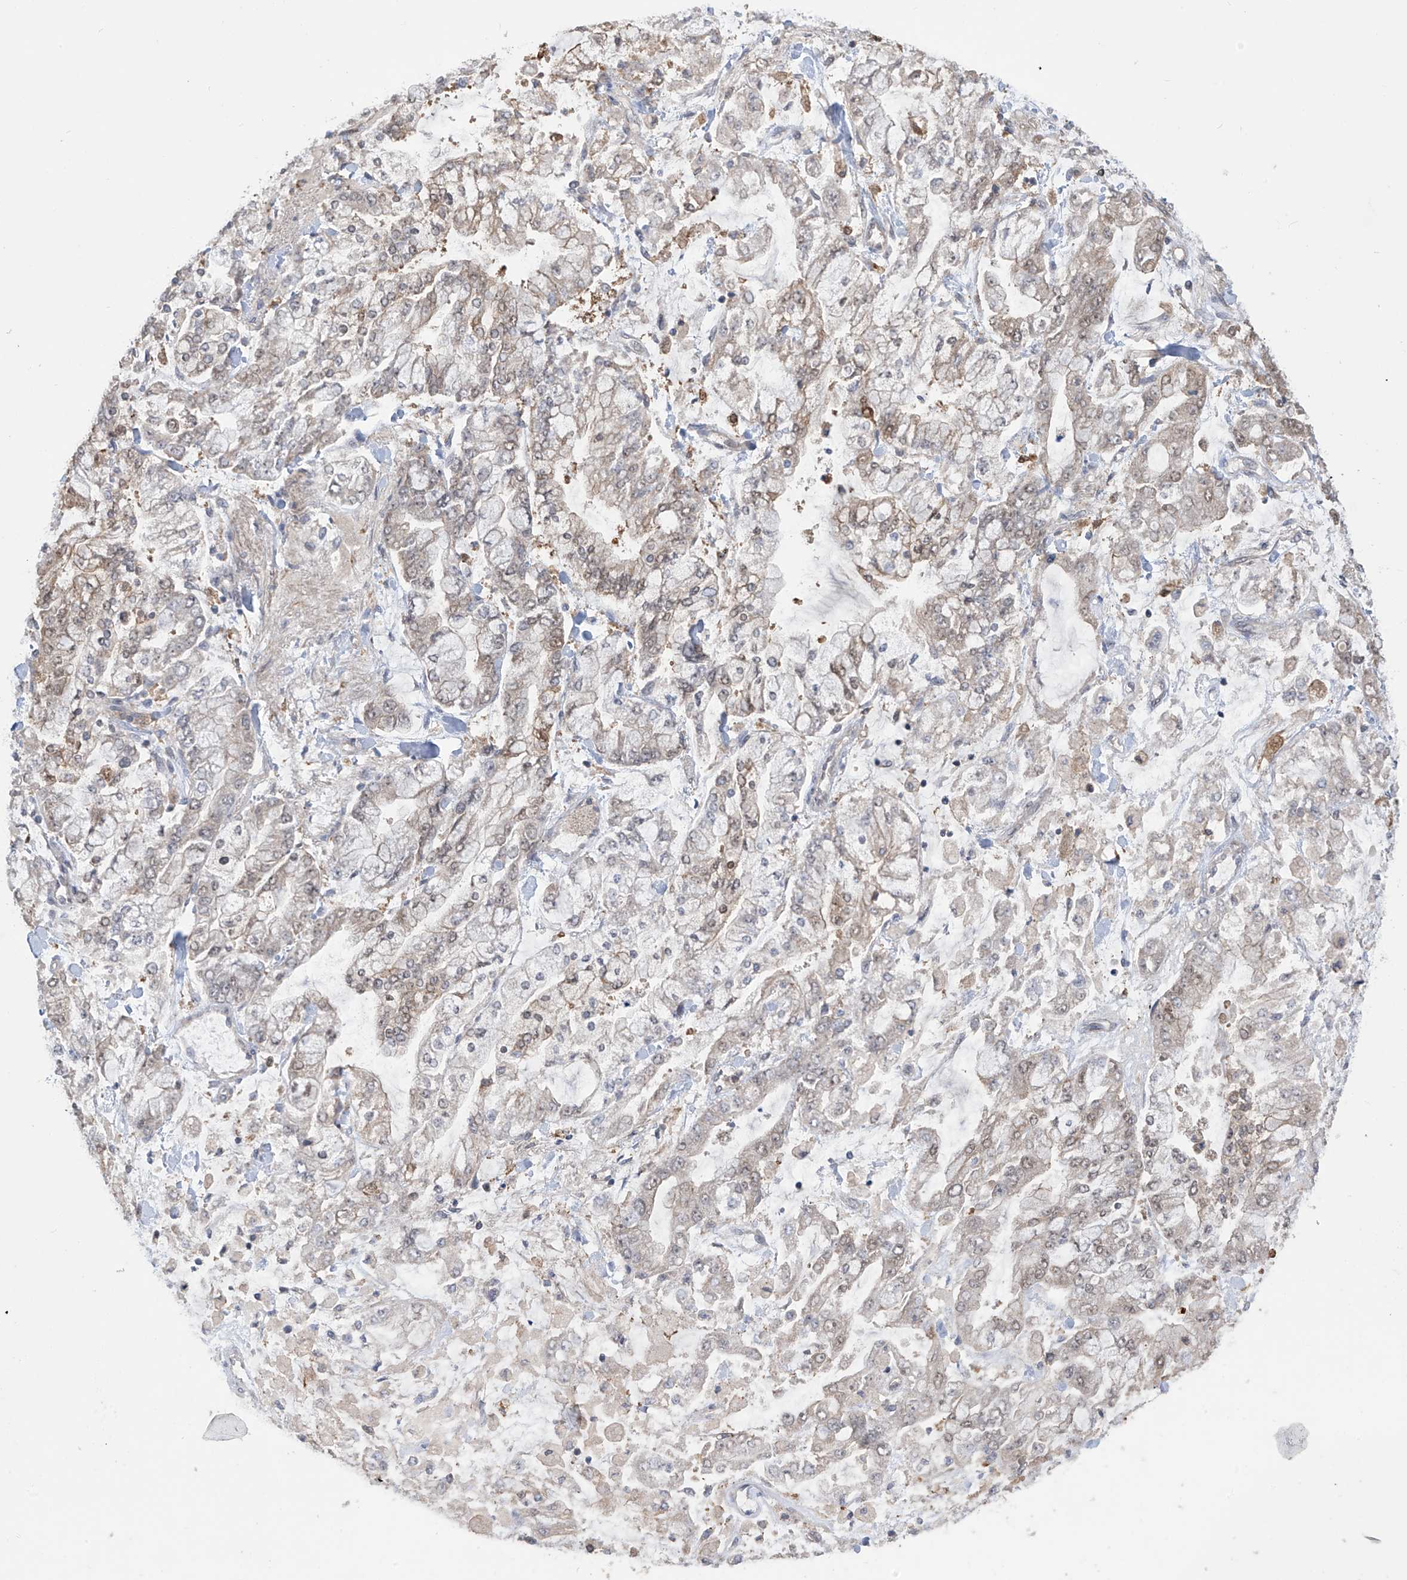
{"staining": {"intensity": "weak", "quantity": "25%-75%", "location": "nuclear"}, "tissue": "stomach cancer", "cell_type": "Tumor cells", "image_type": "cancer", "snomed": [{"axis": "morphology", "description": "Normal tissue, NOS"}, {"axis": "morphology", "description": "Adenocarcinoma, NOS"}, {"axis": "topography", "description": "Stomach, upper"}, {"axis": "topography", "description": "Stomach"}], "caption": "Brown immunohistochemical staining in human stomach cancer displays weak nuclear positivity in about 25%-75% of tumor cells.", "gene": "IDH1", "patient": {"sex": "male", "age": 76}}